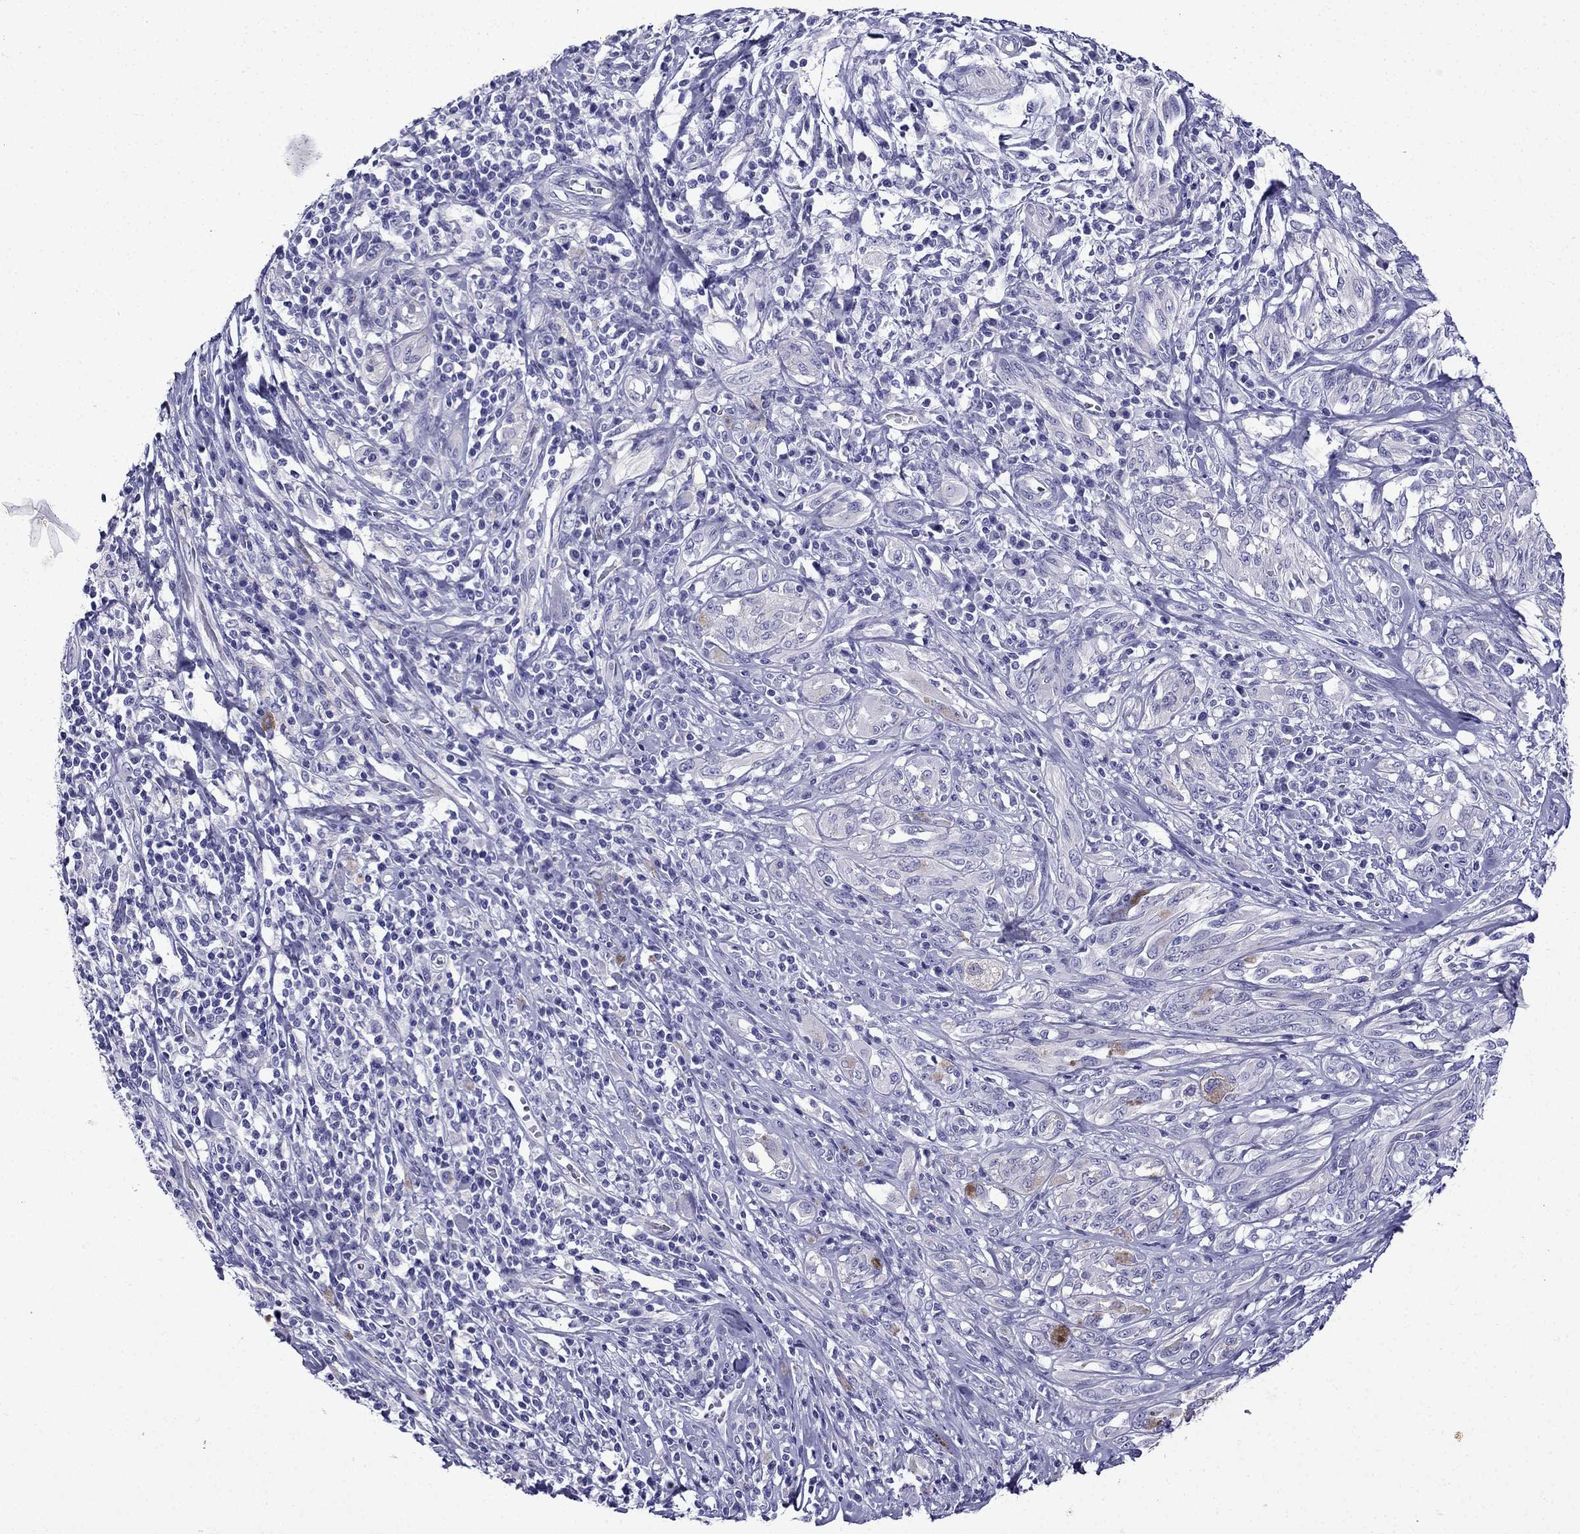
{"staining": {"intensity": "negative", "quantity": "none", "location": "none"}, "tissue": "melanoma", "cell_type": "Tumor cells", "image_type": "cancer", "snomed": [{"axis": "morphology", "description": "Malignant melanoma, NOS"}, {"axis": "topography", "description": "Skin"}], "caption": "A high-resolution micrograph shows immunohistochemistry staining of melanoma, which reveals no significant positivity in tumor cells.", "gene": "ERC2", "patient": {"sex": "female", "age": 91}}